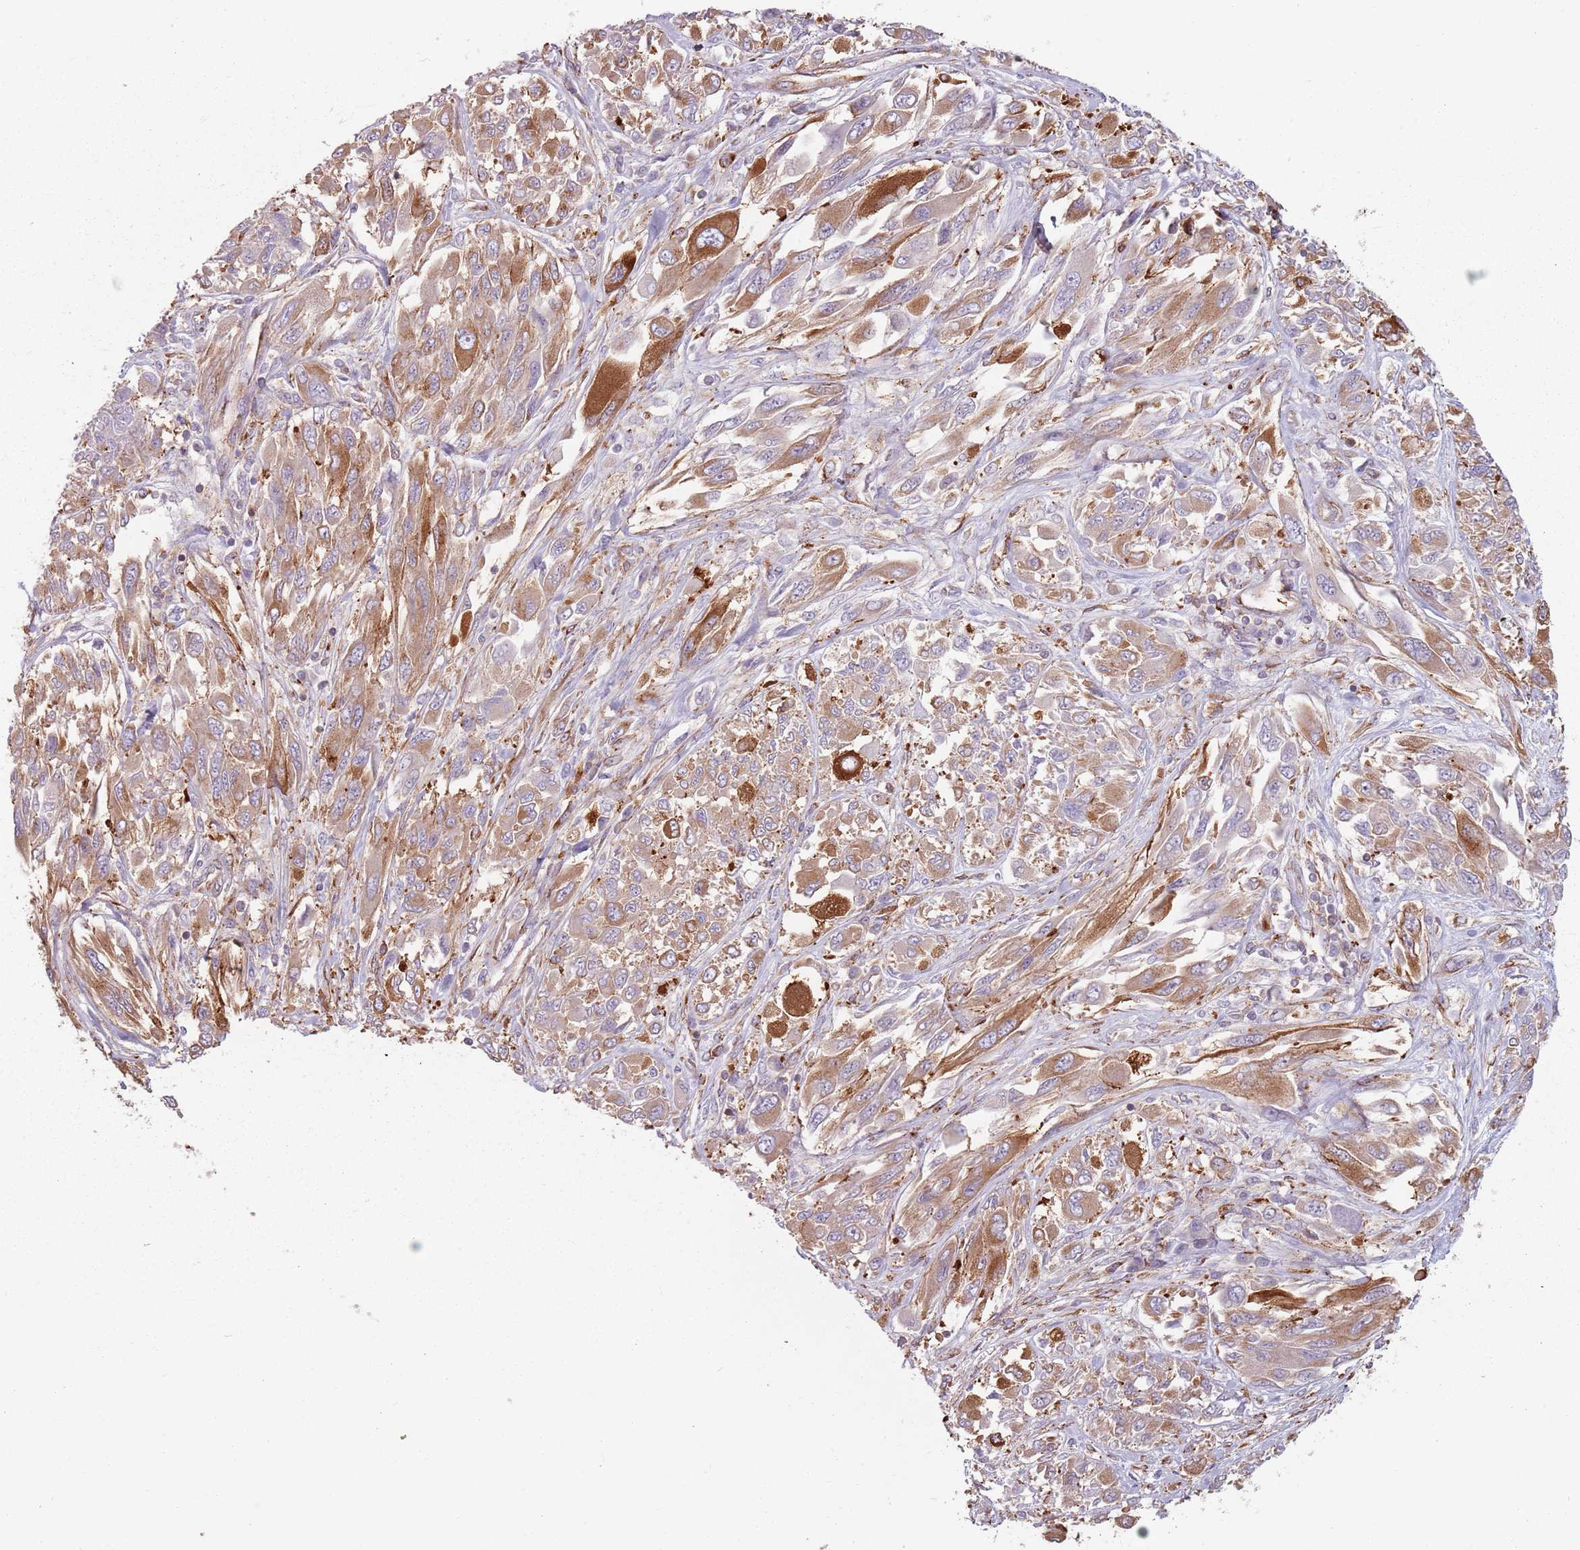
{"staining": {"intensity": "moderate", "quantity": "25%-75%", "location": "cytoplasmic/membranous"}, "tissue": "melanoma", "cell_type": "Tumor cells", "image_type": "cancer", "snomed": [{"axis": "morphology", "description": "Malignant melanoma, NOS"}, {"axis": "topography", "description": "Skin"}], "caption": "Brown immunohistochemical staining in malignant melanoma shows moderate cytoplasmic/membranous expression in about 25%-75% of tumor cells.", "gene": "TPD52L2", "patient": {"sex": "female", "age": 91}}